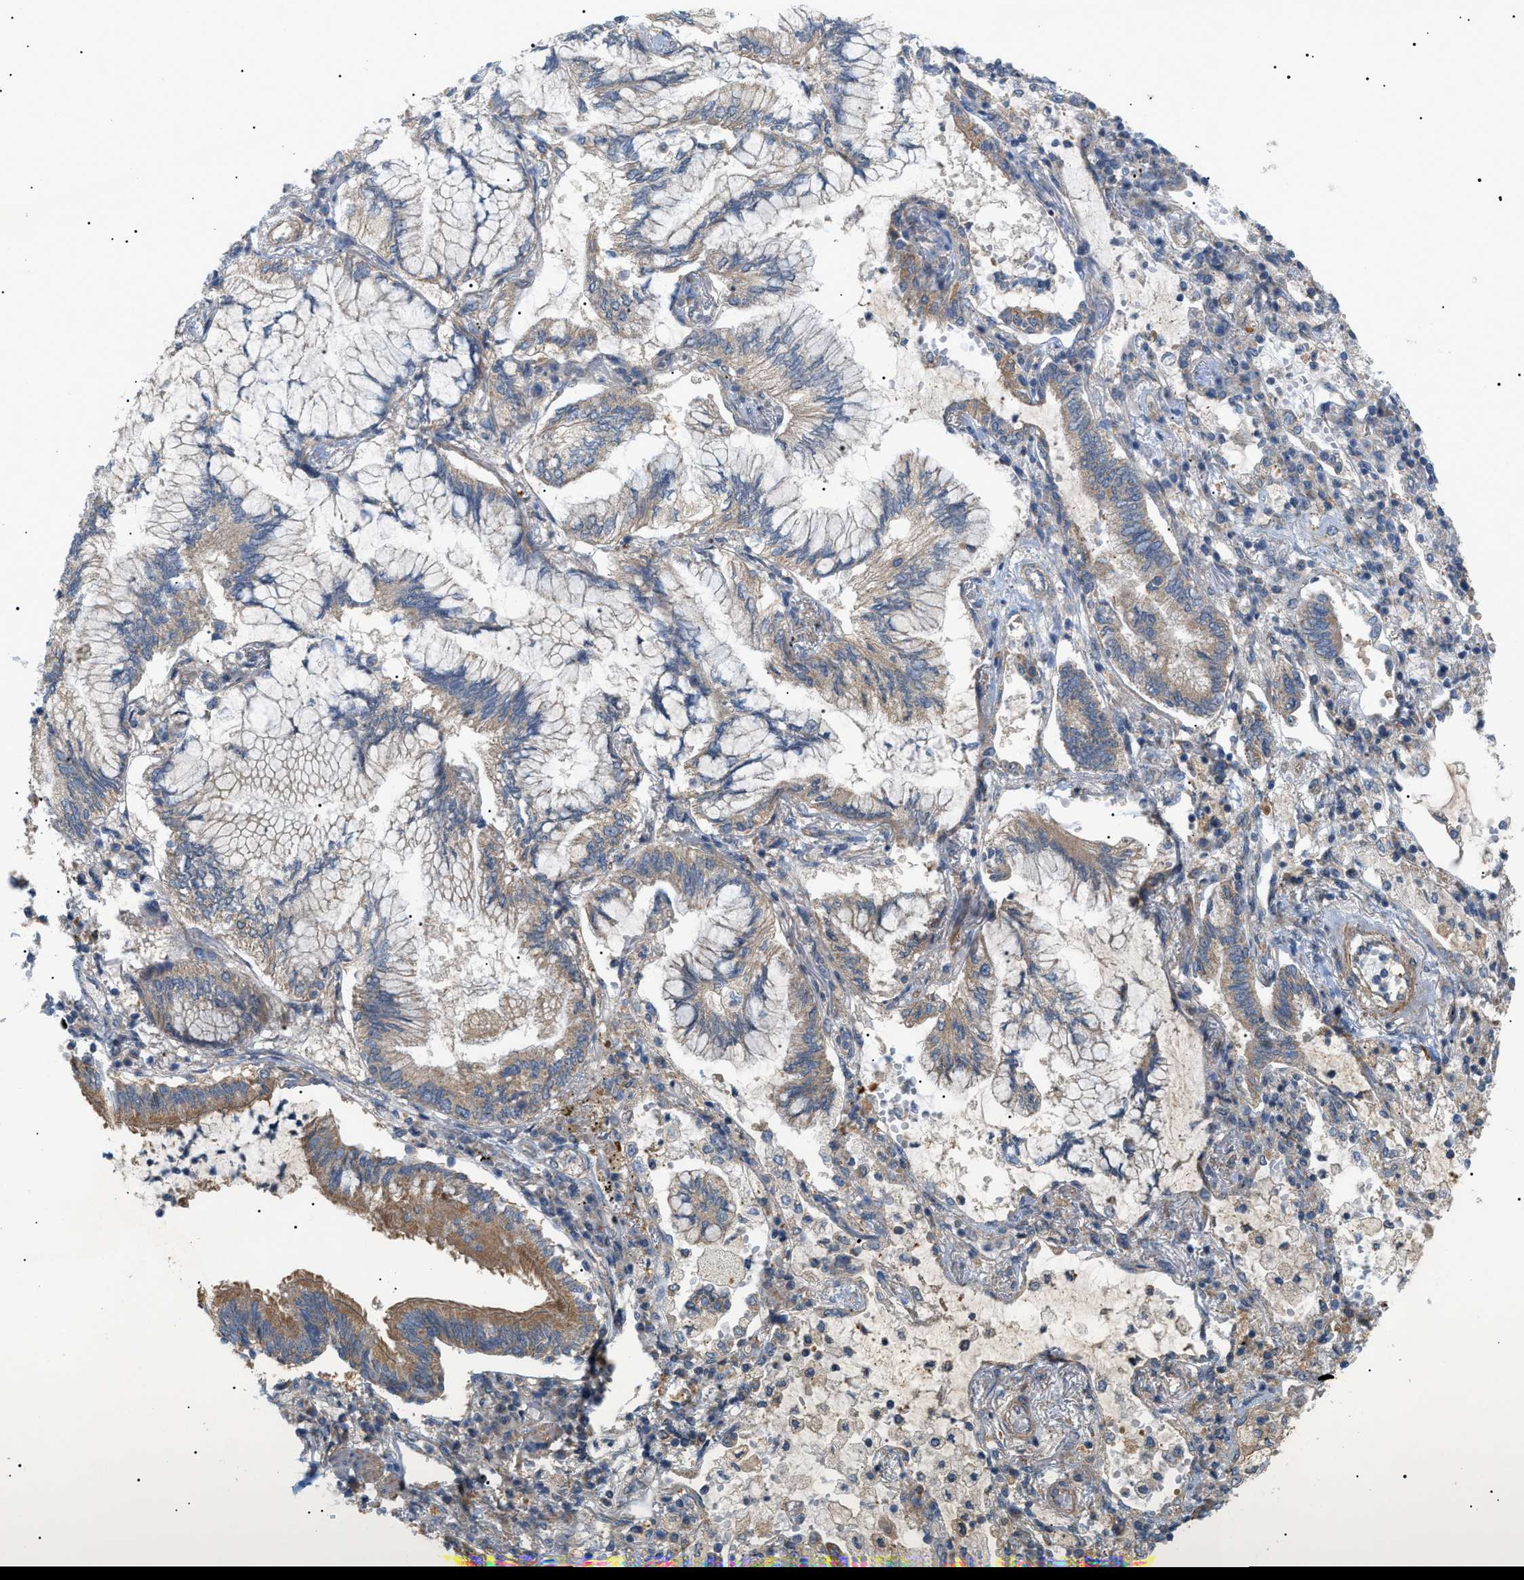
{"staining": {"intensity": "moderate", "quantity": "25%-75%", "location": "cytoplasmic/membranous"}, "tissue": "lung cancer", "cell_type": "Tumor cells", "image_type": "cancer", "snomed": [{"axis": "morphology", "description": "Normal tissue, NOS"}, {"axis": "morphology", "description": "Adenocarcinoma, NOS"}, {"axis": "topography", "description": "Bronchus"}, {"axis": "topography", "description": "Lung"}], "caption": "Immunohistochemistry (IHC) image of neoplastic tissue: human lung adenocarcinoma stained using IHC shows medium levels of moderate protein expression localized specifically in the cytoplasmic/membranous of tumor cells, appearing as a cytoplasmic/membranous brown color.", "gene": "IRS2", "patient": {"sex": "female", "age": 70}}